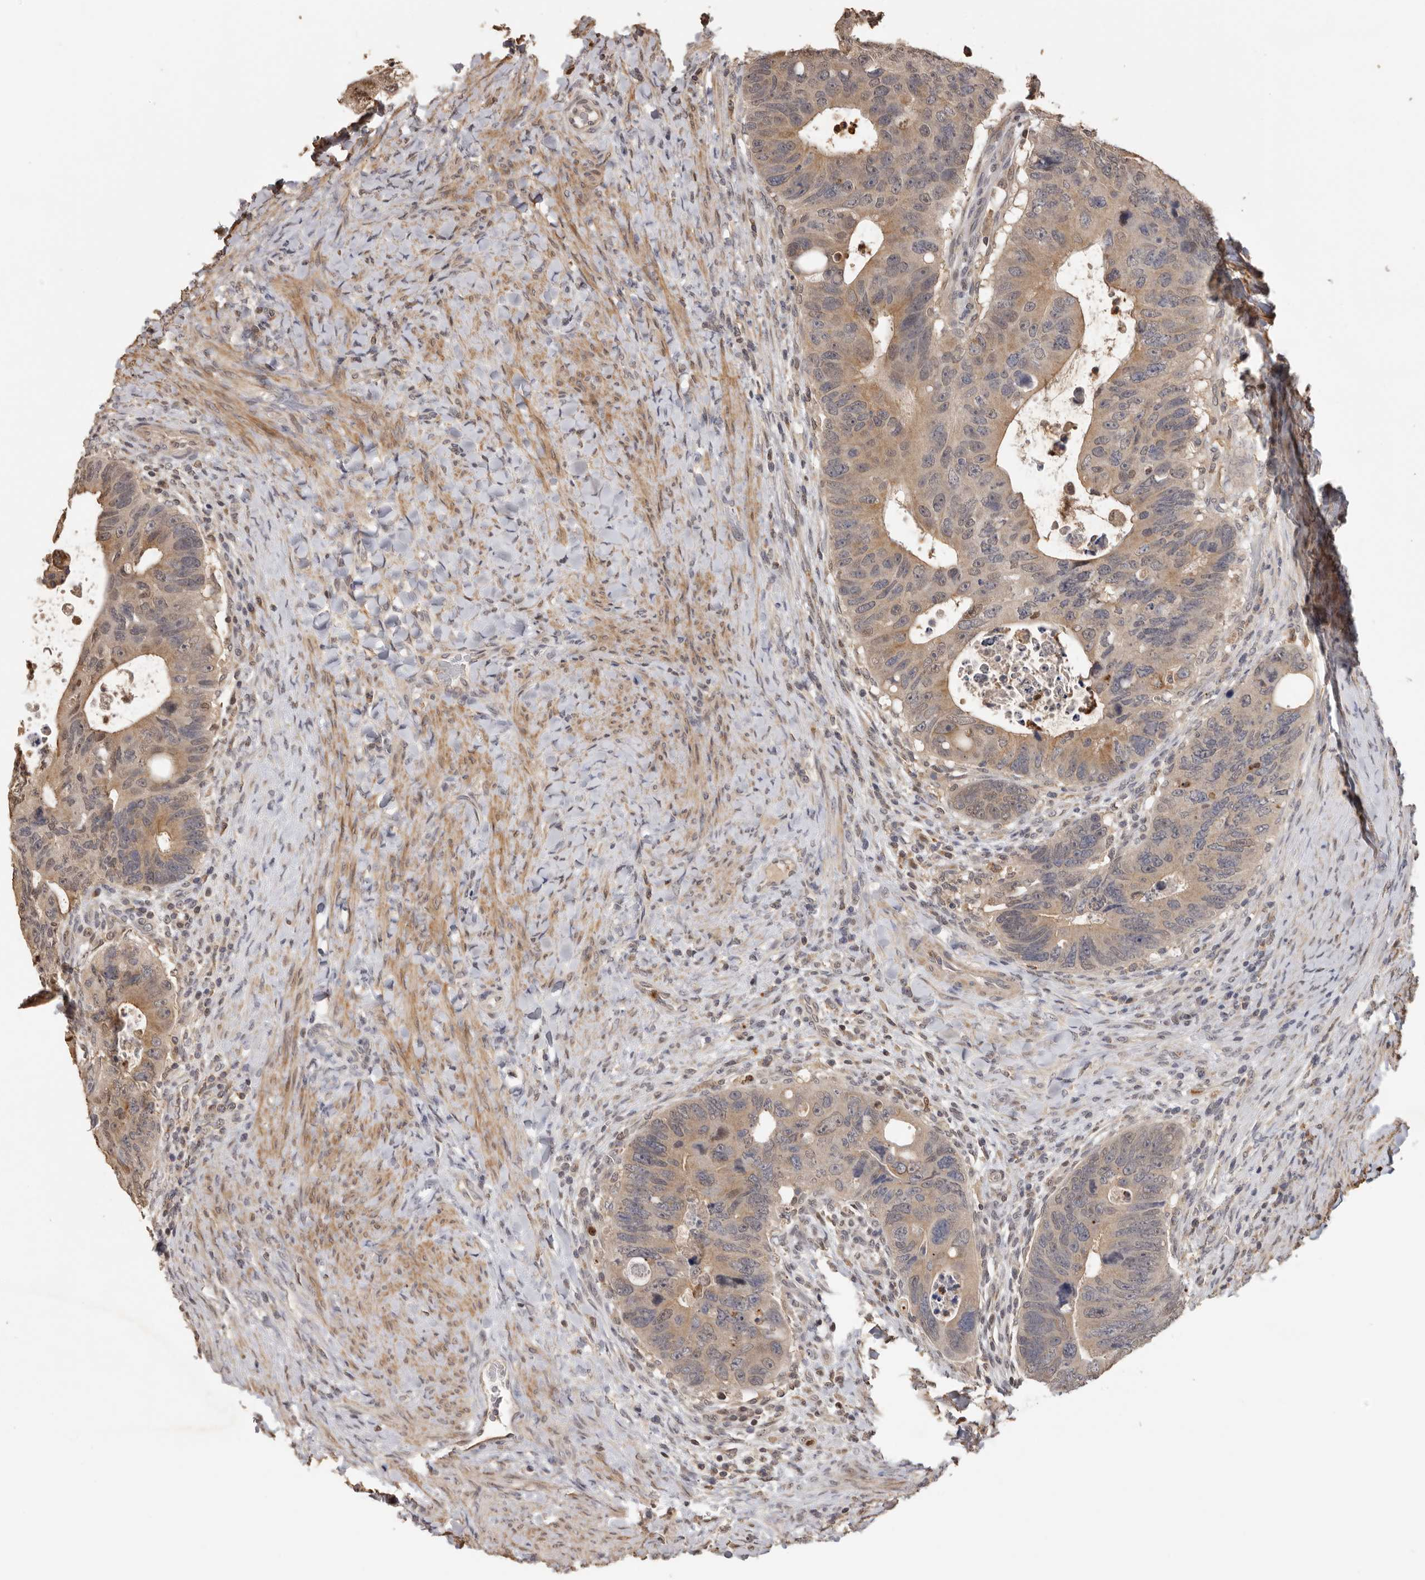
{"staining": {"intensity": "moderate", "quantity": ">75%", "location": "cytoplasmic/membranous"}, "tissue": "colorectal cancer", "cell_type": "Tumor cells", "image_type": "cancer", "snomed": [{"axis": "morphology", "description": "Adenocarcinoma, NOS"}, {"axis": "topography", "description": "Rectum"}], "caption": "Colorectal cancer stained with IHC exhibits moderate cytoplasmic/membranous expression in approximately >75% of tumor cells.", "gene": "KIF2B", "patient": {"sex": "male", "age": 59}}